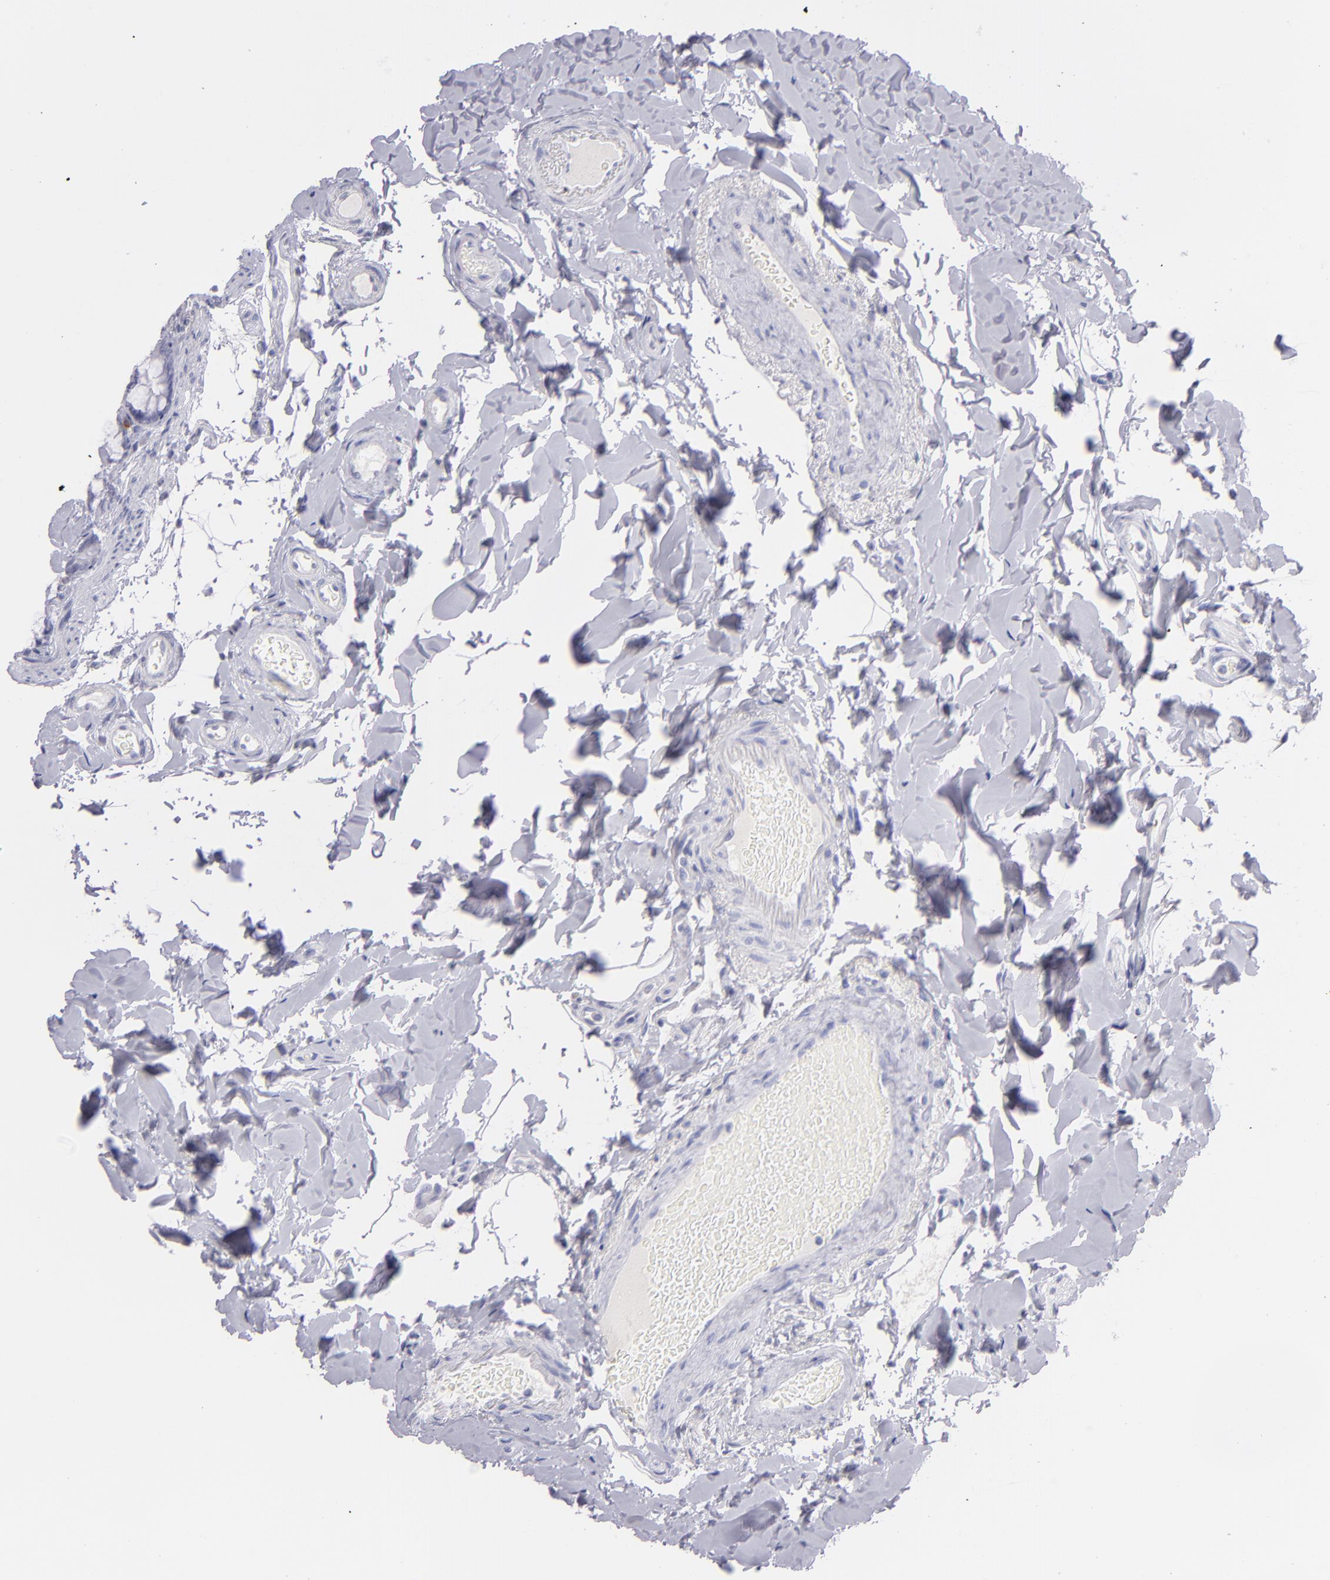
{"staining": {"intensity": "negative", "quantity": "none", "location": "none"}, "tissue": "colon", "cell_type": "Endothelial cells", "image_type": "normal", "snomed": [{"axis": "morphology", "description": "Normal tissue, NOS"}, {"axis": "topography", "description": "Colon"}], "caption": "High magnification brightfield microscopy of unremarkable colon stained with DAB (3,3'-diaminobenzidine) (brown) and counterstained with hematoxylin (blue): endothelial cells show no significant staining.", "gene": "IL2RA", "patient": {"sex": "female", "age": 61}}